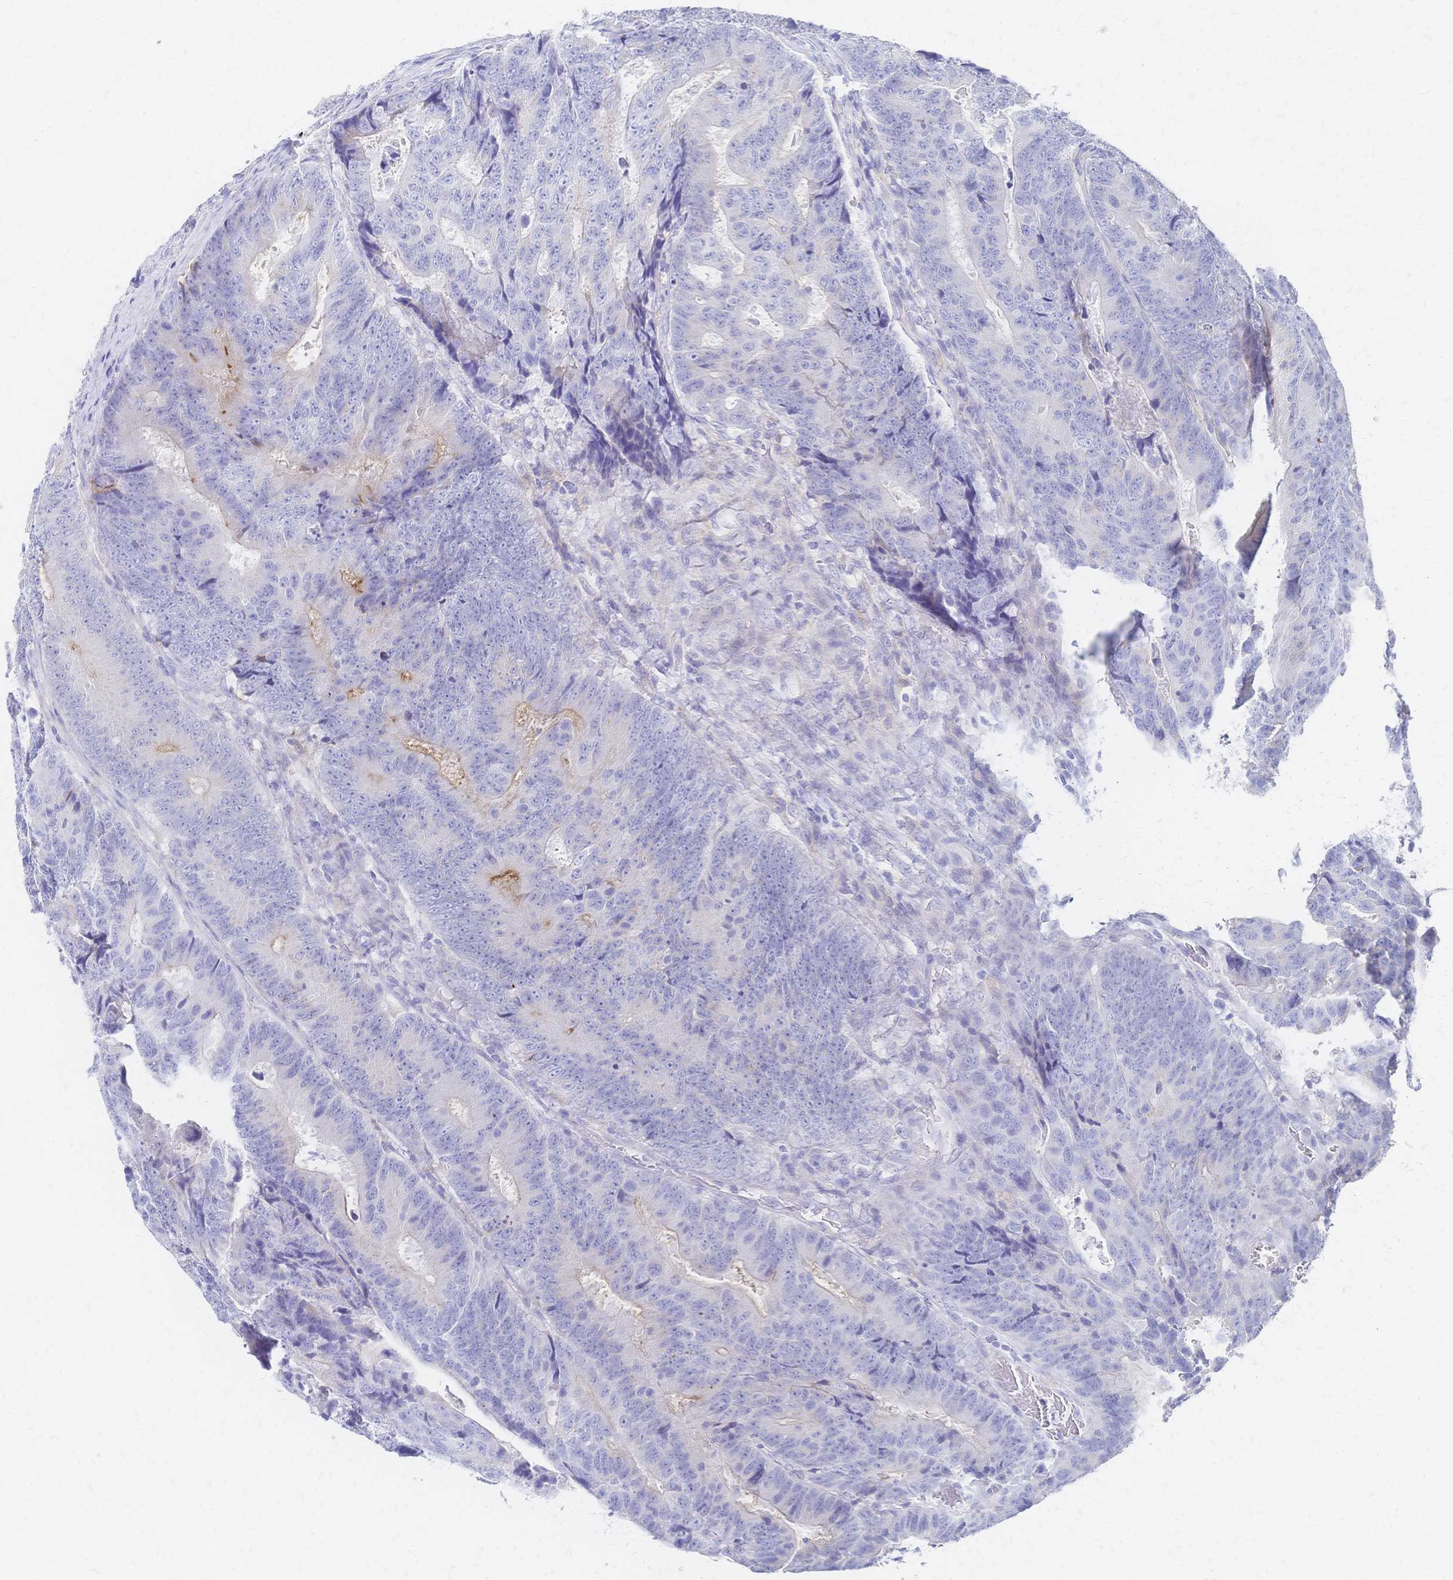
{"staining": {"intensity": "negative", "quantity": "none", "location": "none"}, "tissue": "colorectal cancer", "cell_type": "Tumor cells", "image_type": "cancer", "snomed": [{"axis": "morphology", "description": "Adenocarcinoma, NOS"}, {"axis": "topography", "description": "Colon"}], "caption": "Tumor cells are negative for brown protein staining in adenocarcinoma (colorectal).", "gene": "SLC5A1", "patient": {"sex": "female", "age": 48}}